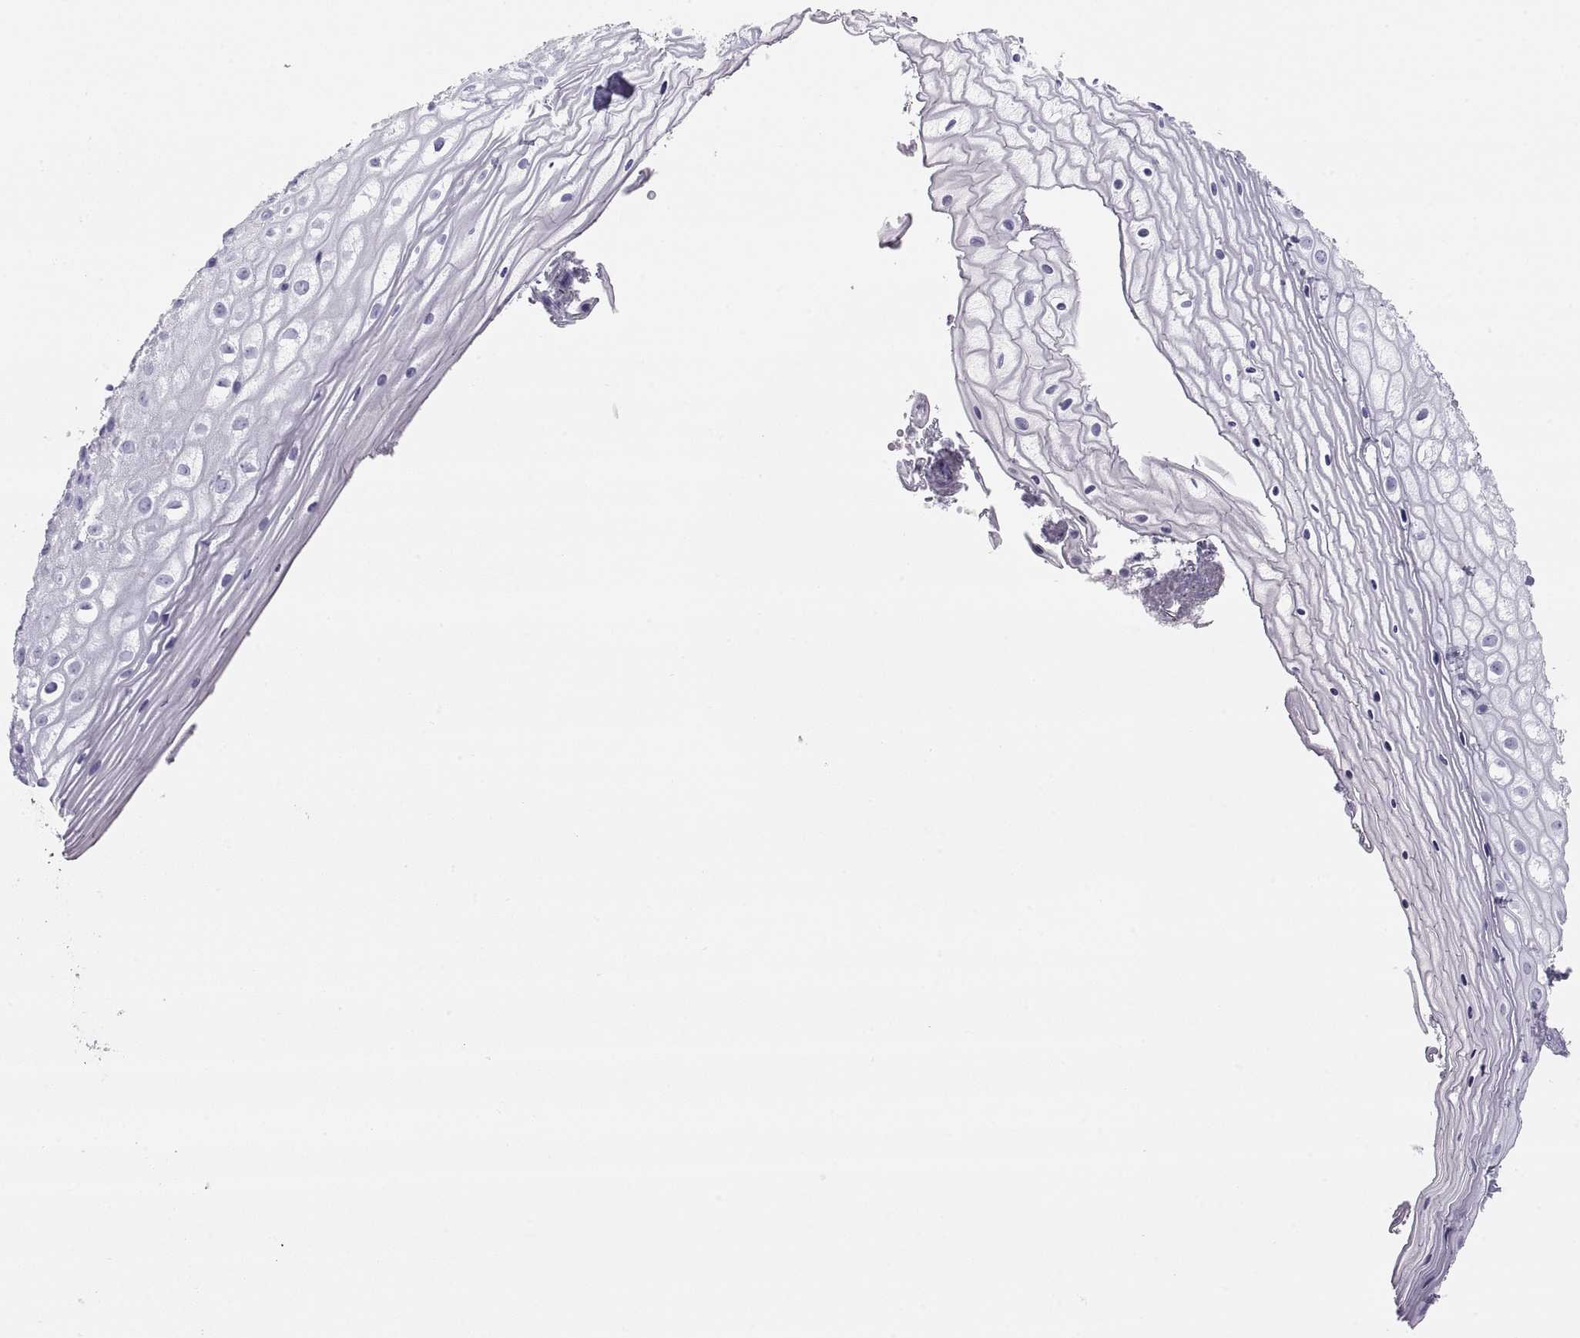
{"staining": {"intensity": "negative", "quantity": "none", "location": "none"}, "tissue": "vagina", "cell_type": "Squamous epithelial cells", "image_type": "normal", "snomed": [{"axis": "morphology", "description": "Normal tissue, NOS"}, {"axis": "topography", "description": "Vagina"}], "caption": "Vagina was stained to show a protein in brown. There is no significant staining in squamous epithelial cells.", "gene": "PAX2", "patient": {"sex": "female", "age": 47}}